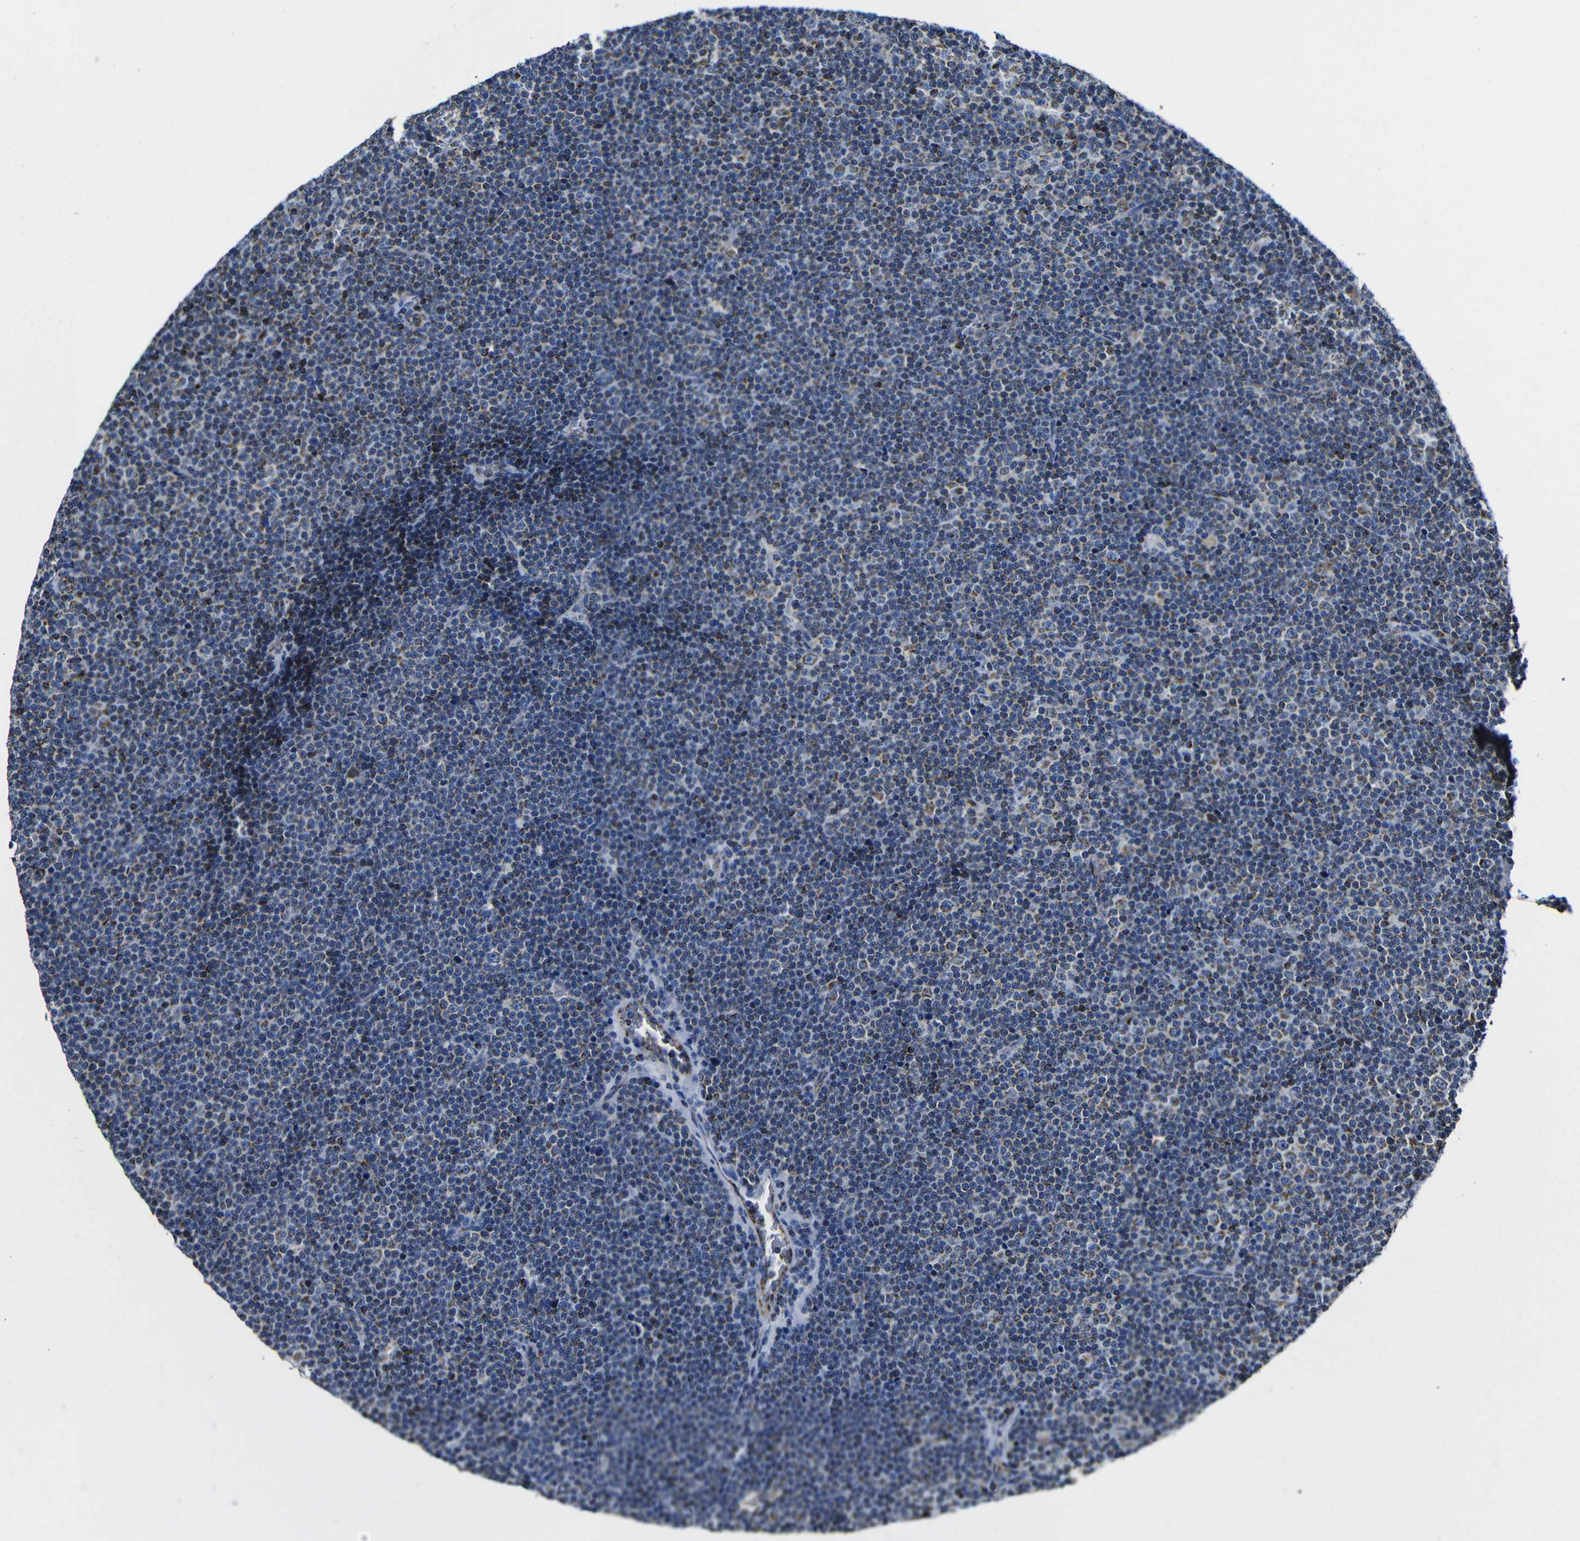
{"staining": {"intensity": "moderate", "quantity": "25%-75%", "location": "cytoplasmic/membranous"}, "tissue": "lymphoma", "cell_type": "Tumor cells", "image_type": "cancer", "snomed": [{"axis": "morphology", "description": "Malignant lymphoma, non-Hodgkin's type, Low grade"}, {"axis": "topography", "description": "Lymph node"}], "caption": "Immunohistochemical staining of low-grade malignant lymphoma, non-Hodgkin's type shows medium levels of moderate cytoplasmic/membranous expression in approximately 25%-75% of tumor cells.", "gene": "CA5B", "patient": {"sex": "female", "age": 67}}